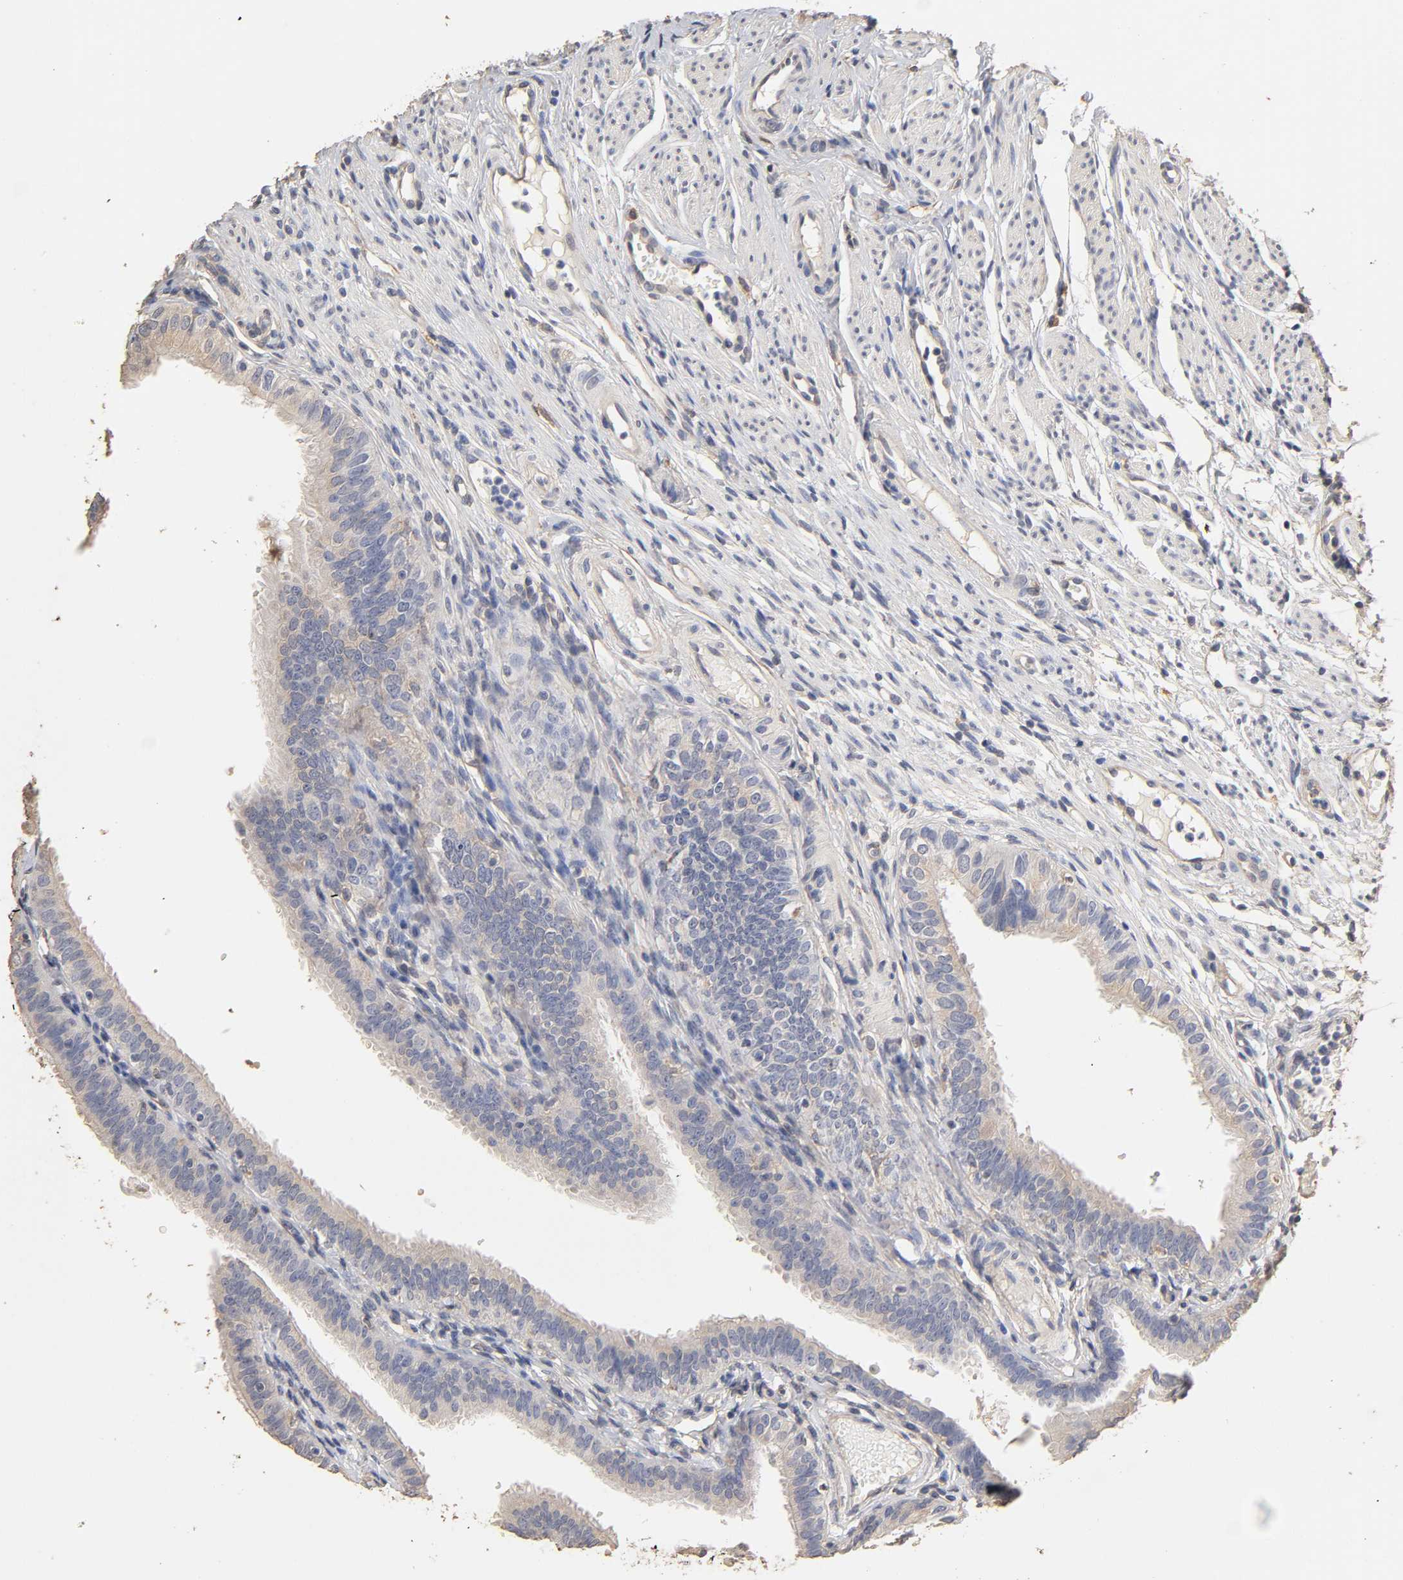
{"staining": {"intensity": "weak", "quantity": ">75%", "location": "cytoplasmic/membranous"}, "tissue": "fallopian tube", "cell_type": "Glandular cells", "image_type": "normal", "snomed": [{"axis": "morphology", "description": "Normal tissue, NOS"}, {"axis": "morphology", "description": "Dermoid, NOS"}, {"axis": "topography", "description": "Fallopian tube"}], "caption": "Immunohistochemical staining of normal human fallopian tube reveals low levels of weak cytoplasmic/membranous staining in approximately >75% of glandular cells.", "gene": "VSIG4", "patient": {"sex": "female", "age": 33}}